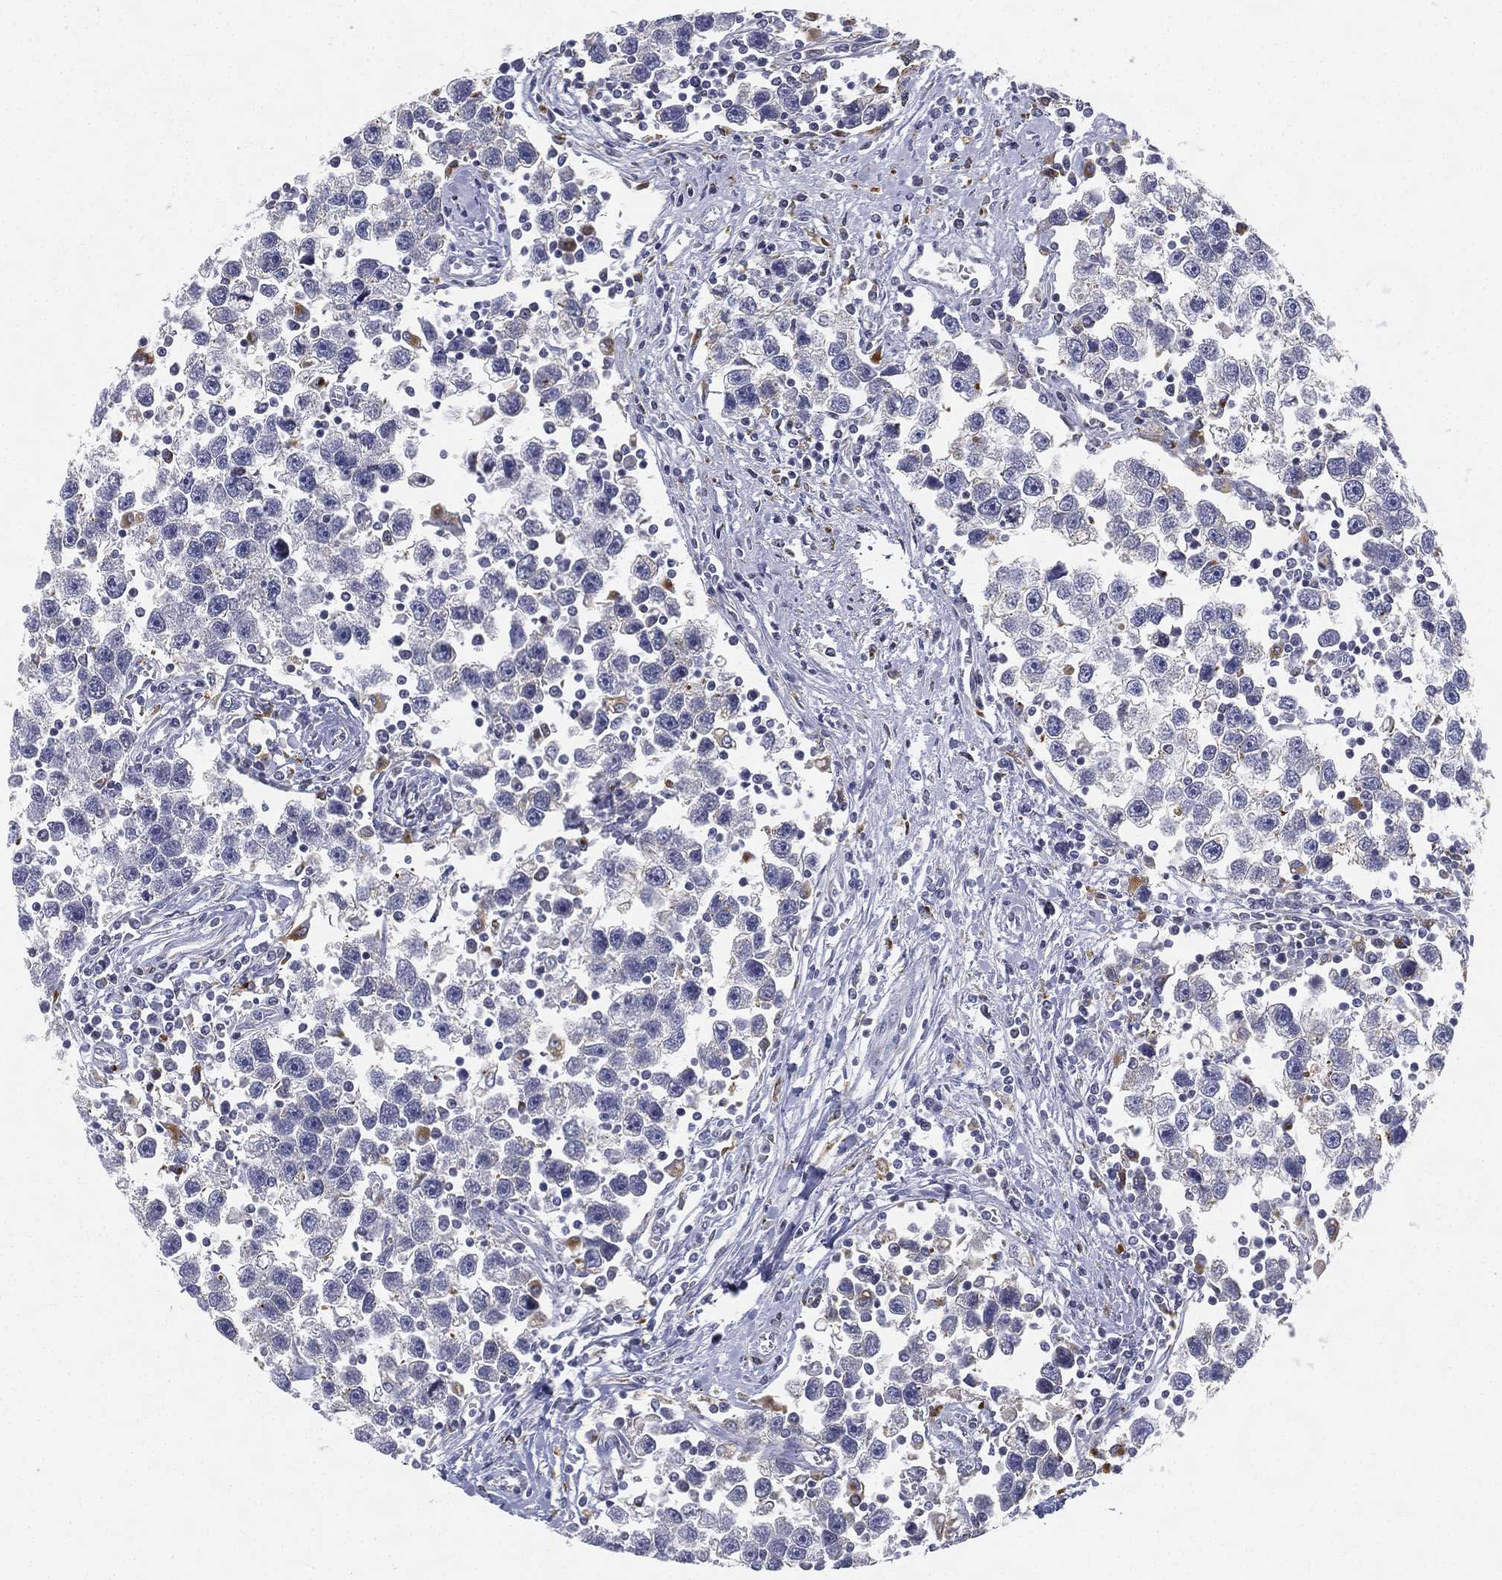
{"staining": {"intensity": "negative", "quantity": "none", "location": "none"}, "tissue": "testis cancer", "cell_type": "Tumor cells", "image_type": "cancer", "snomed": [{"axis": "morphology", "description": "Seminoma, NOS"}, {"axis": "topography", "description": "Testis"}], "caption": "Testis cancer (seminoma) was stained to show a protein in brown. There is no significant positivity in tumor cells.", "gene": "NPC2", "patient": {"sex": "male", "age": 30}}